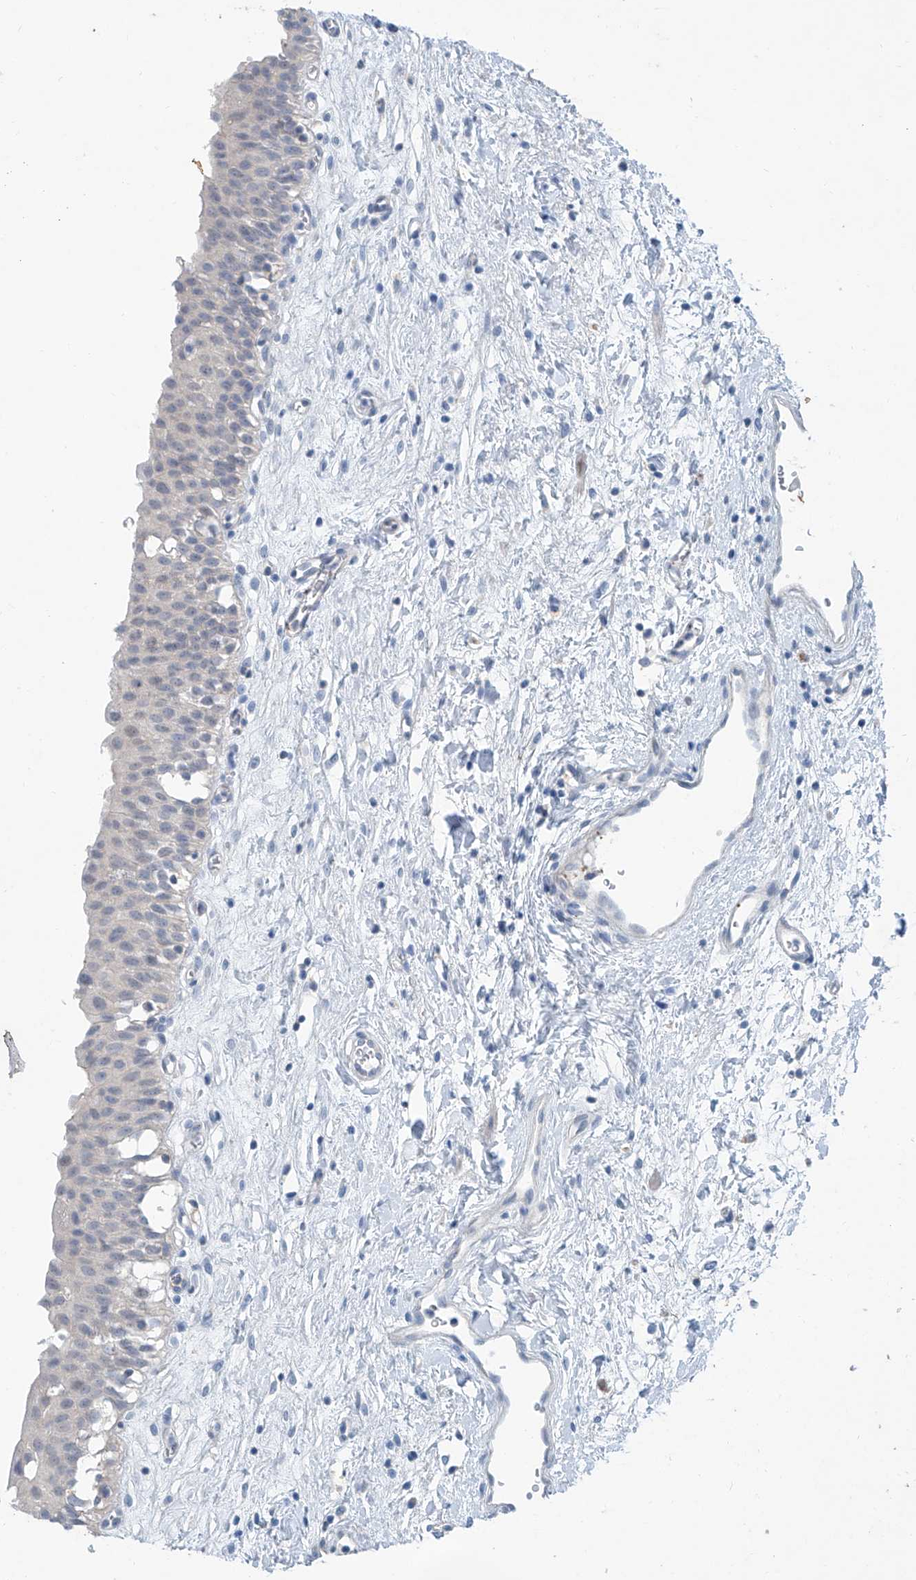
{"staining": {"intensity": "negative", "quantity": "none", "location": "none"}, "tissue": "urinary bladder", "cell_type": "Urothelial cells", "image_type": "normal", "snomed": [{"axis": "morphology", "description": "Normal tissue, NOS"}, {"axis": "topography", "description": "Urinary bladder"}], "caption": "This photomicrograph is of normal urinary bladder stained with immunohistochemistry to label a protein in brown with the nuclei are counter-stained blue. There is no expression in urothelial cells.", "gene": "ANKRD34A", "patient": {"sex": "male", "age": 51}}